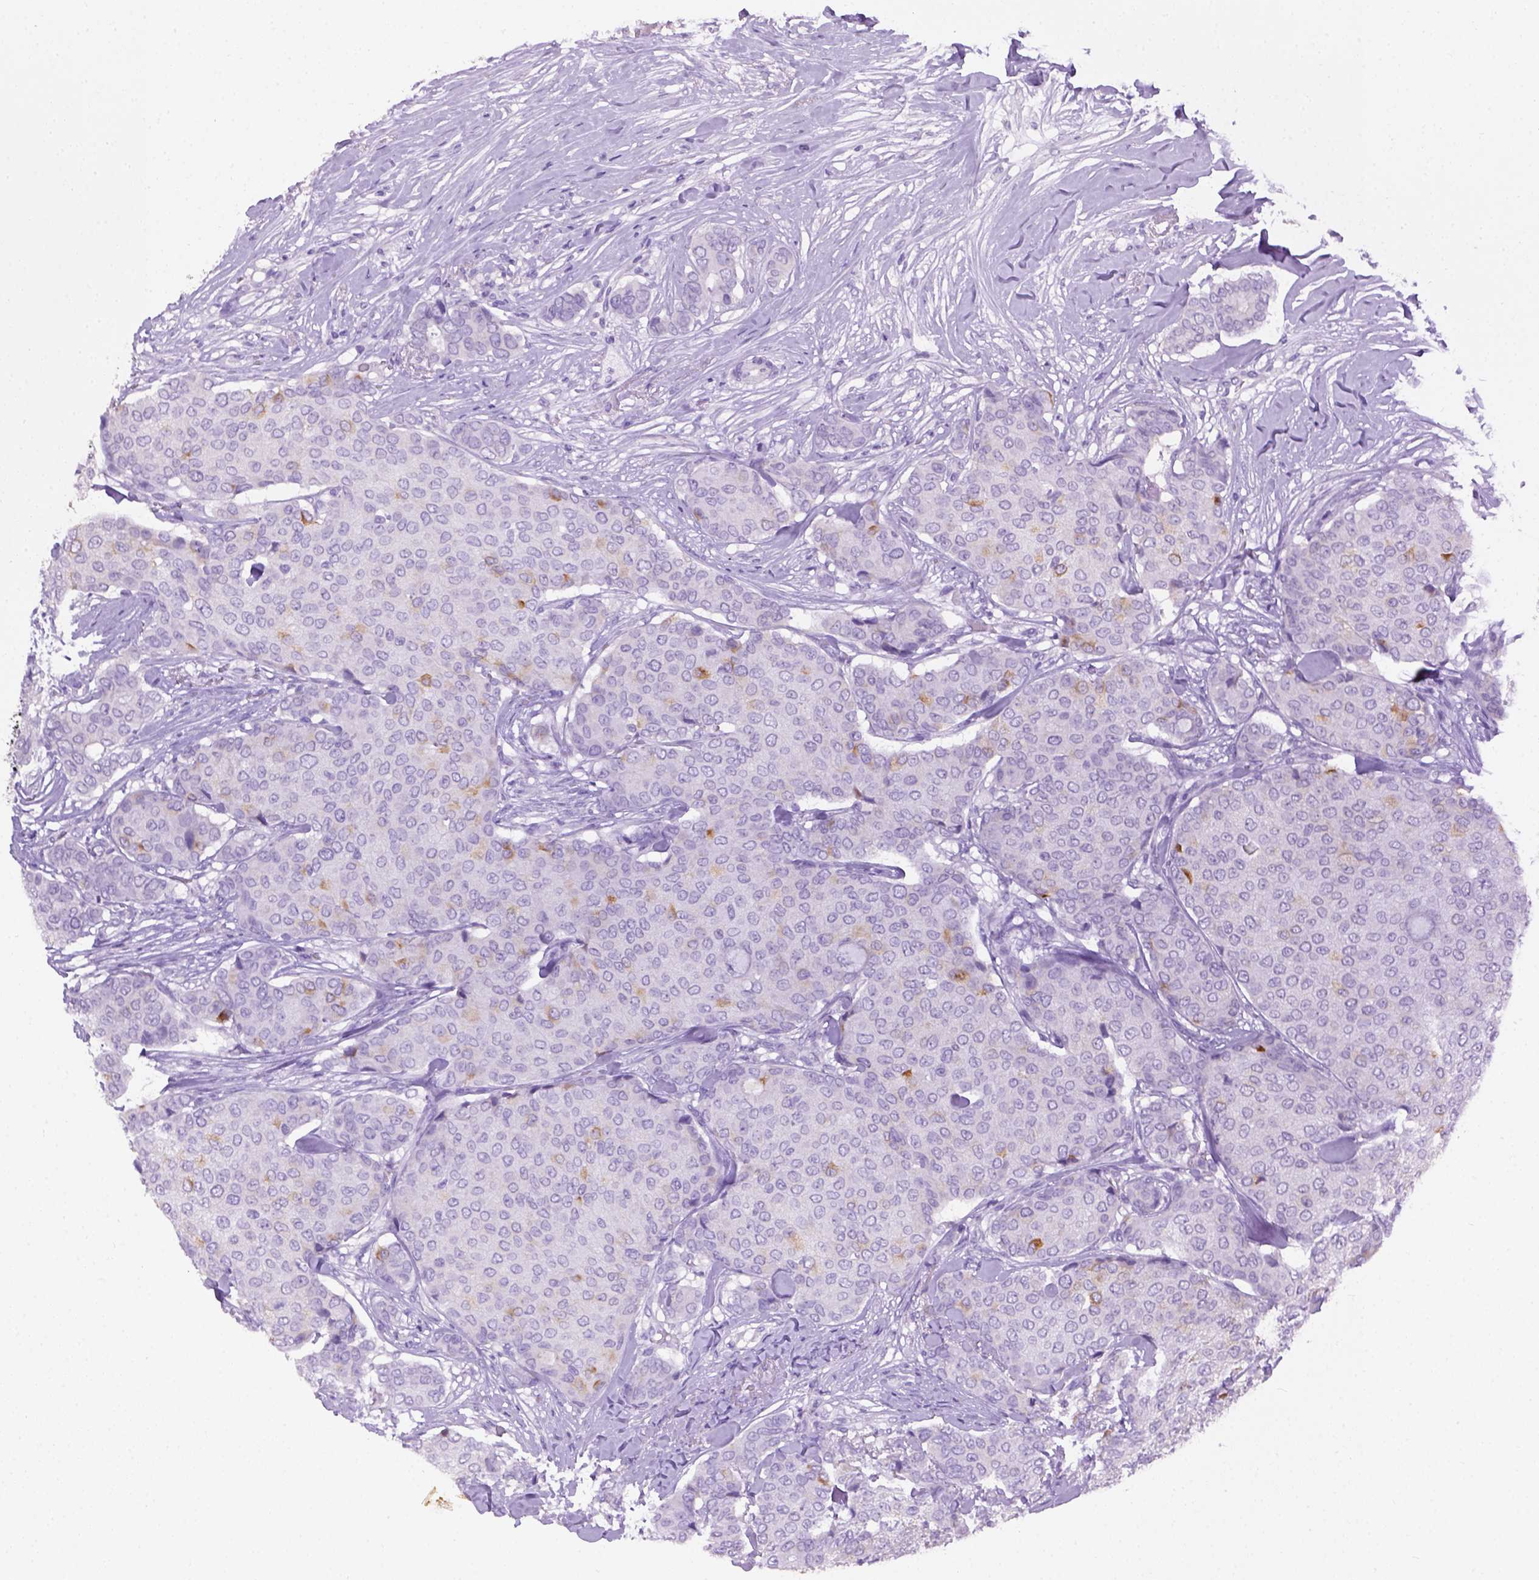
{"staining": {"intensity": "negative", "quantity": "none", "location": "none"}, "tissue": "breast cancer", "cell_type": "Tumor cells", "image_type": "cancer", "snomed": [{"axis": "morphology", "description": "Duct carcinoma"}, {"axis": "topography", "description": "Breast"}], "caption": "Human breast cancer (intraductal carcinoma) stained for a protein using IHC shows no staining in tumor cells.", "gene": "CYP24A1", "patient": {"sex": "female", "age": 75}}